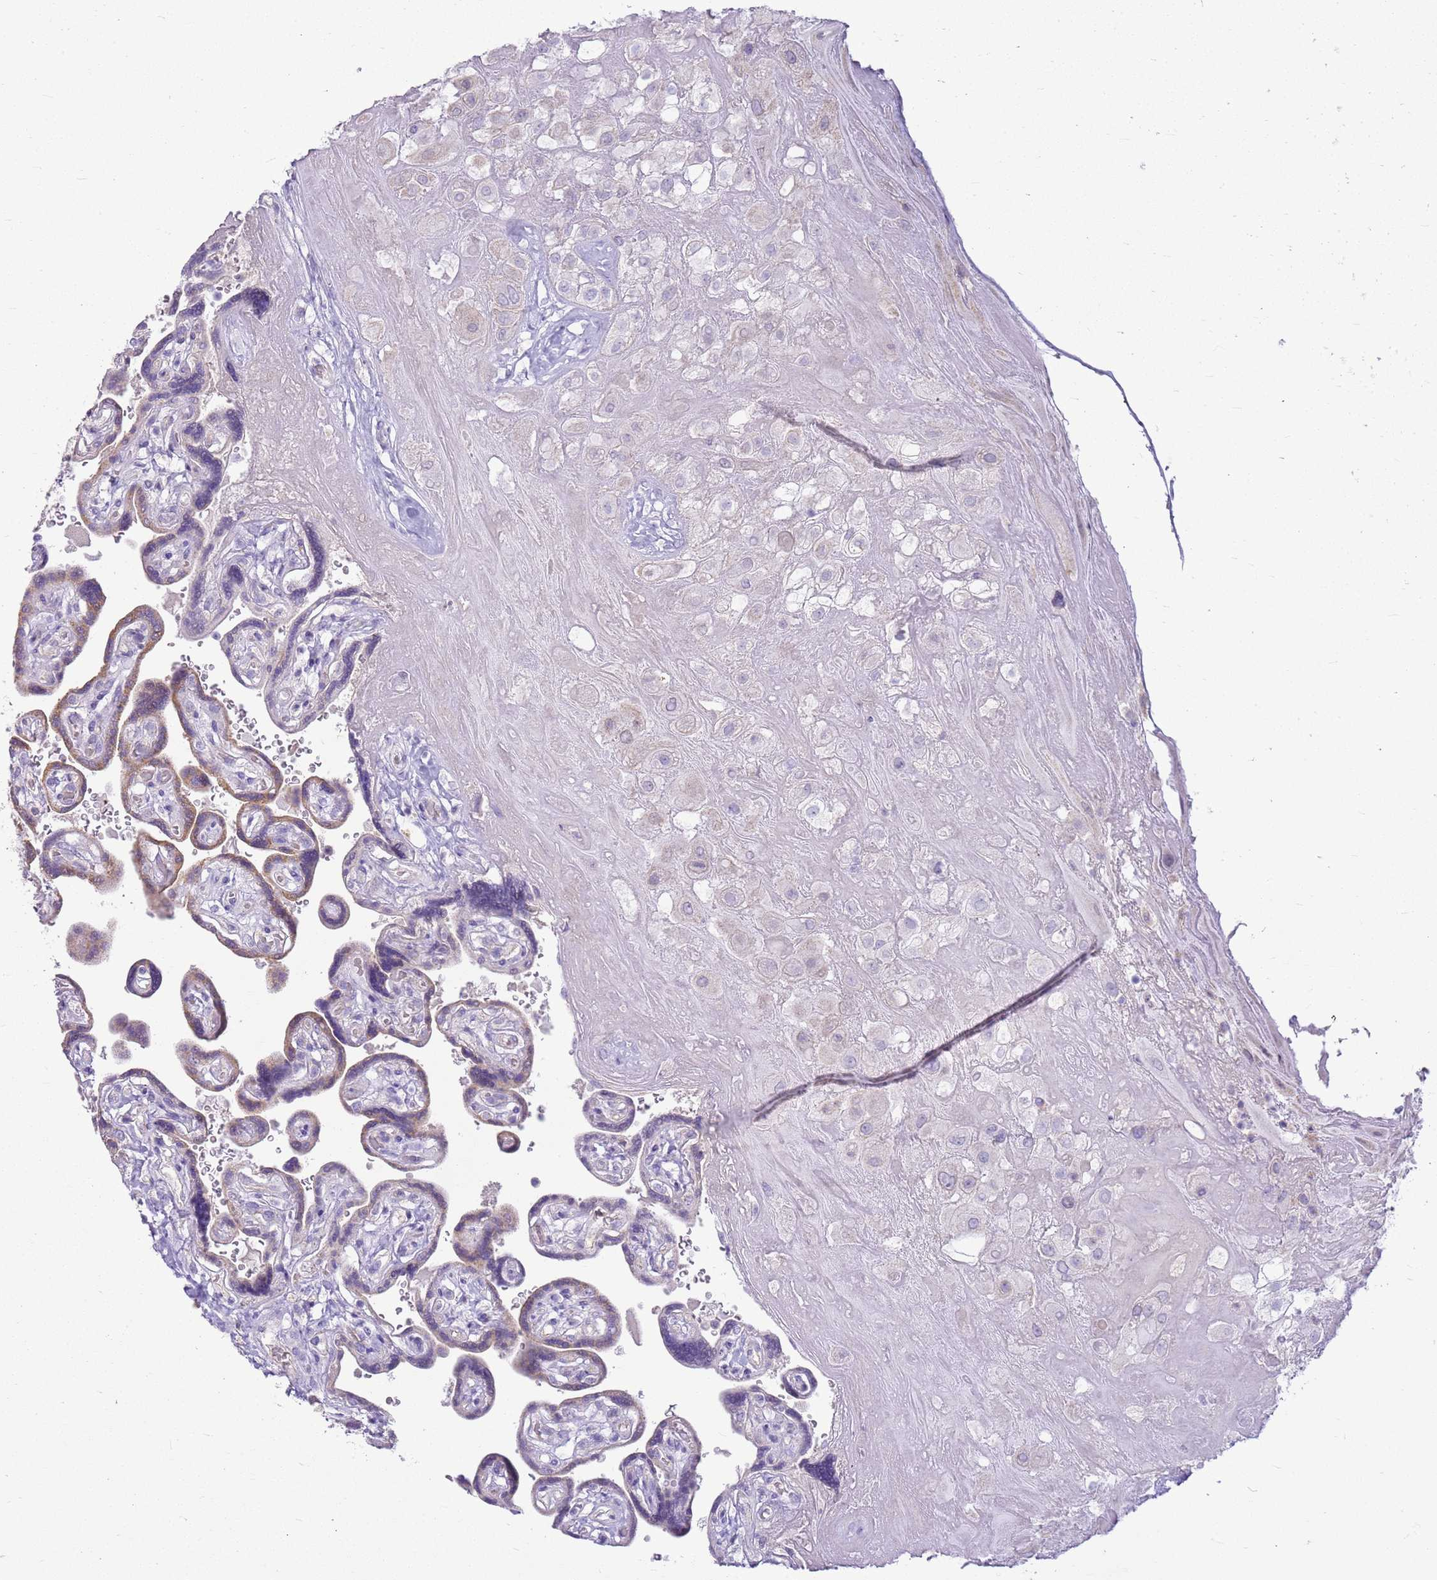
{"staining": {"intensity": "negative", "quantity": "none", "location": "none"}, "tissue": "placenta", "cell_type": "Decidual cells", "image_type": "normal", "snomed": [{"axis": "morphology", "description": "Normal tissue, NOS"}, {"axis": "topography", "description": "Placenta"}], "caption": "High magnification brightfield microscopy of benign placenta stained with DAB (3,3'-diaminobenzidine) (brown) and counterstained with hematoxylin (blue): decidual cells show no significant expression.", "gene": "FABP2", "patient": {"sex": "female", "age": 32}}